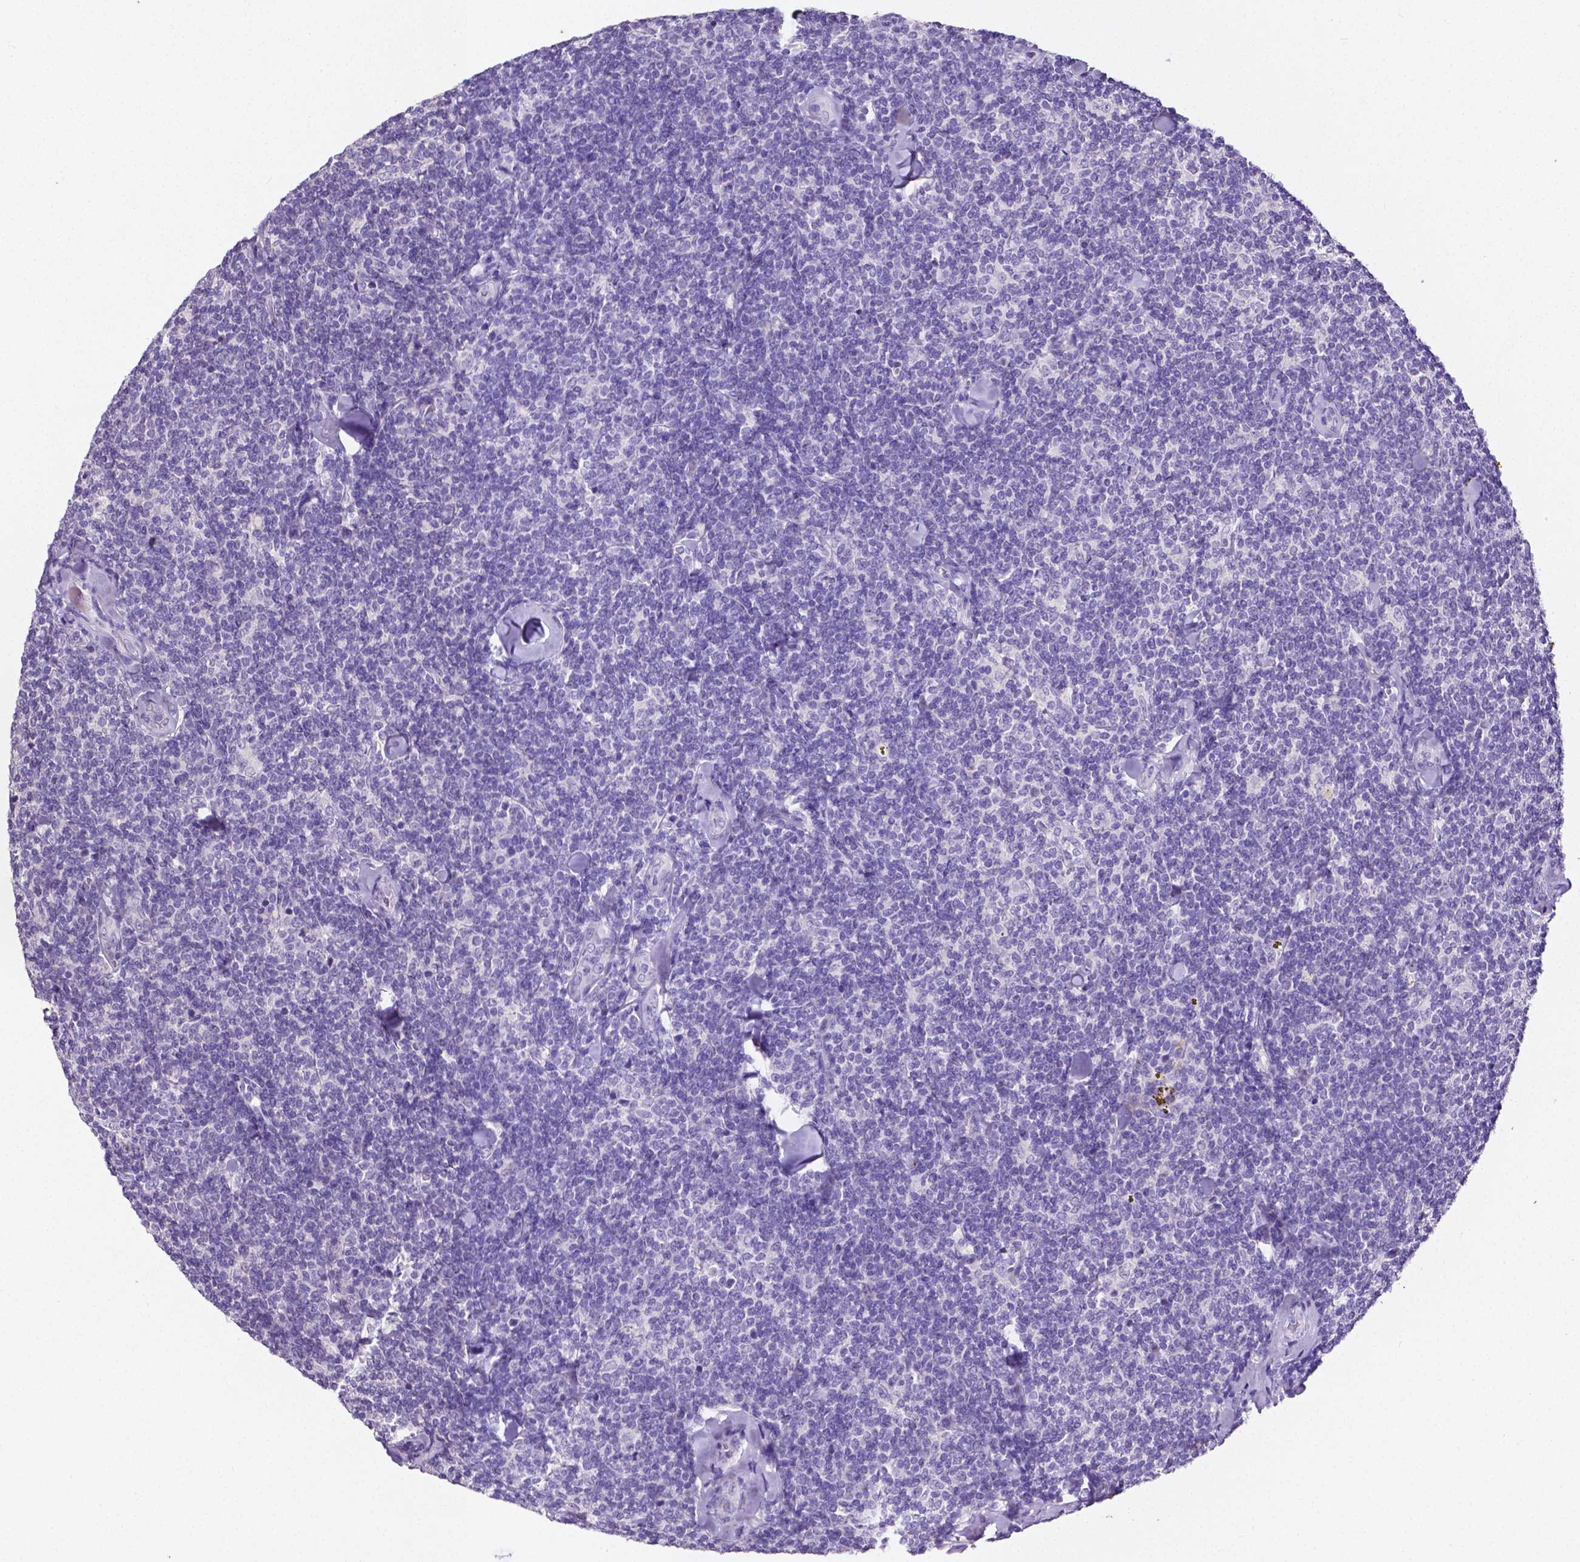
{"staining": {"intensity": "negative", "quantity": "none", "location": "none"}, "tissue": "lymphoma", "cell_type": "Tumor cells", "image_type": "cancer", "snomed": [{"axis": "morphology", "description": "Malignant lymphoma, non-Hodgkin's type, Low grade"}, {"axis": "topography", "description": "Lymph node"}], "caption": "IHC image of neoplastic tissue: low-grade malignant lymphoma, non-Hodgkin's type stained with DAB shows no significant protein expression in tumor cells.", "gene": "SLC22A2", "patient": {"sex": "female", "age": 56}}